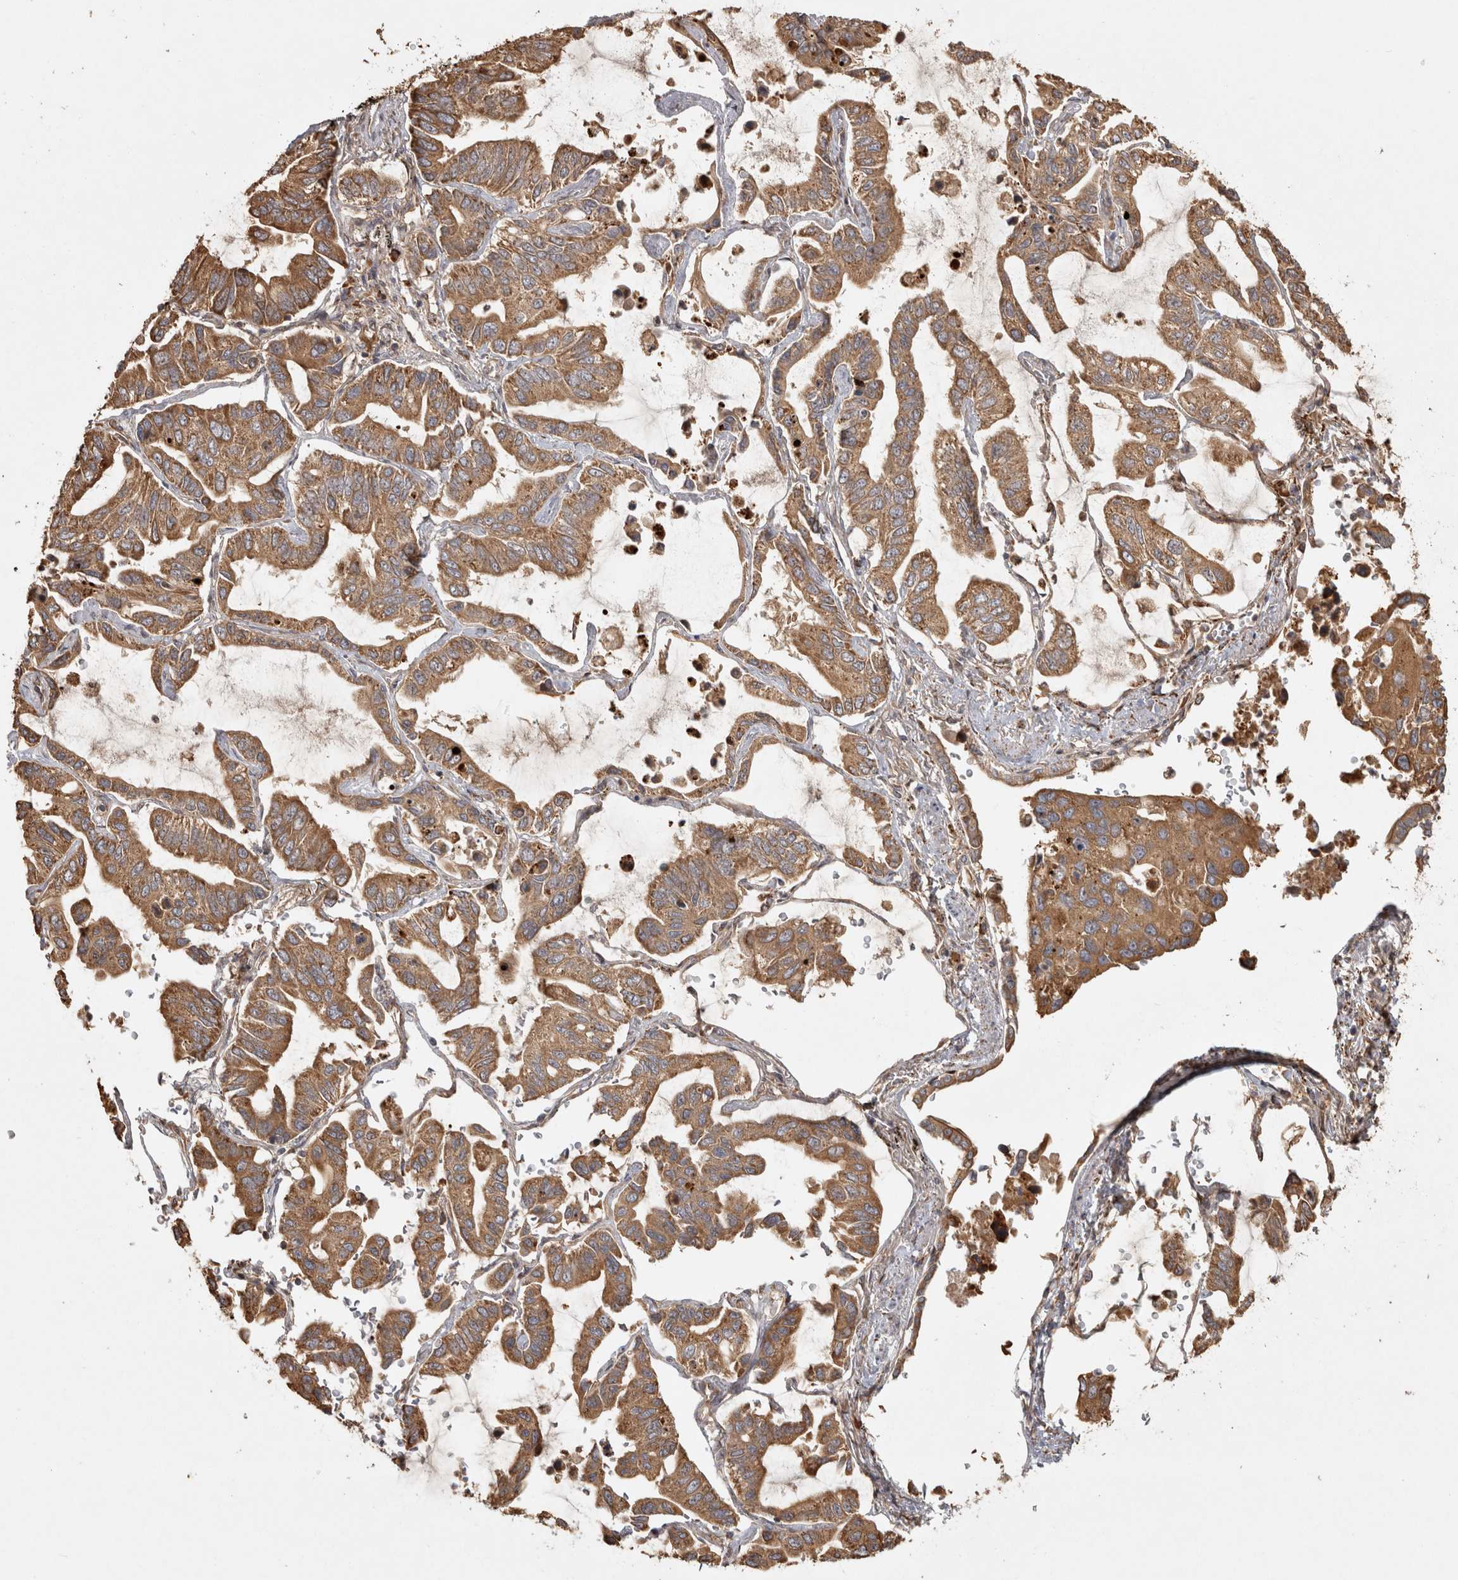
{"staining": {"intensity": "moderate", "quantity": ">75%", "location": "cytoplasmic/membranous"}, "tissue": "lung cancer", "cell_type": "Tumor cells", "image_type": "cancer", "snomed": [{"axis": "morphology", "description": "Adenocarcinoma, NOS"}, {"axis": "topography", "description": "Lung"}], "caption": "About >75% of tumor cells in lung adenocarcinoma demonstrate moderate cytoplasmic/membranous protein positivity as visualized by brown immunohistochemical staining.", "gene": "CAMSAP2", "patient": {"sex": "male", "age": 64}}